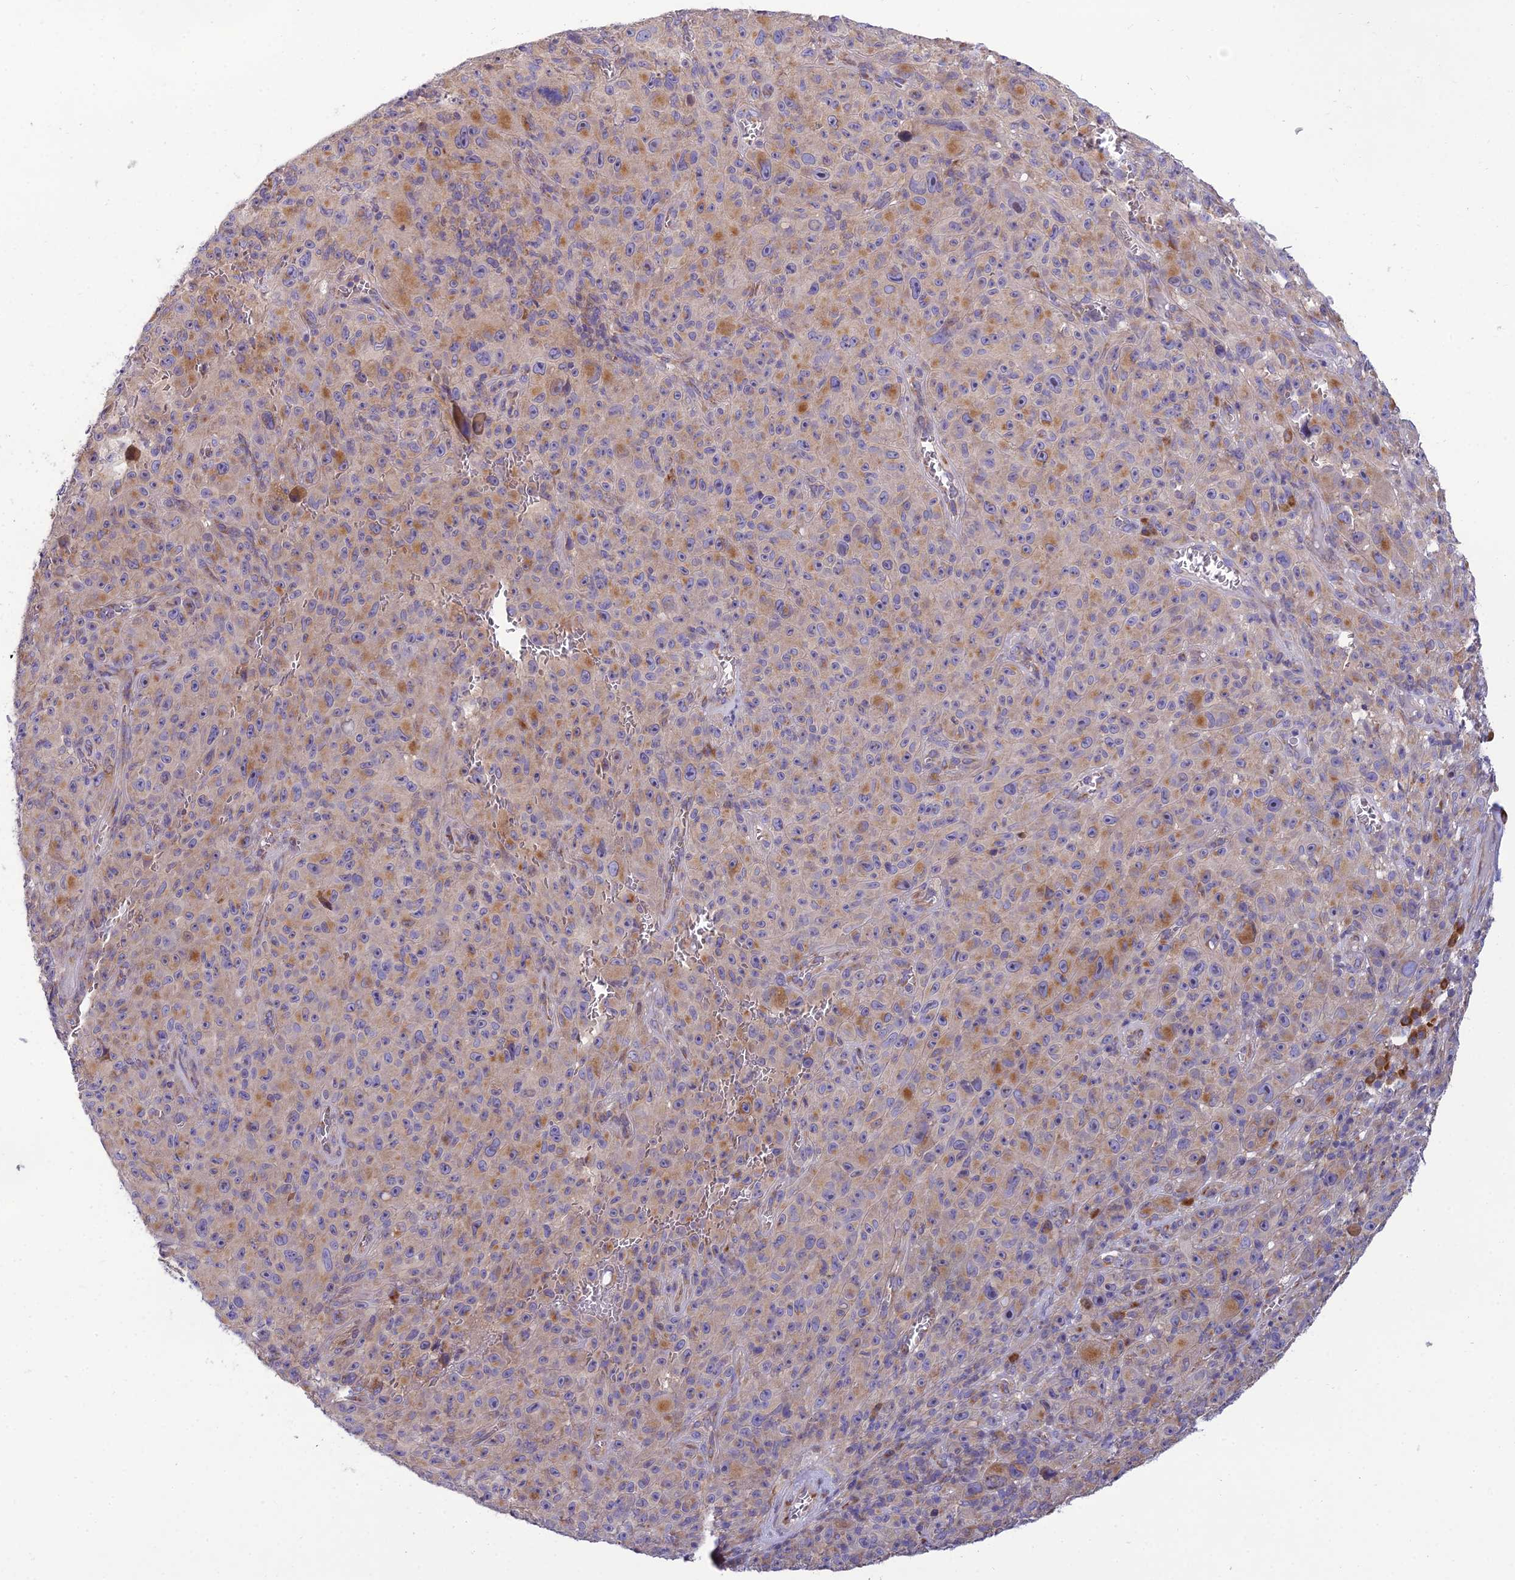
{"staining": {"intensity": "moderate", "quantity": "25%-75%", "location": "cytoplasmic/membranous"}, "tissue": "melanoma", "cell_type": "Tumor cells", "image_type": "cancer", "snomed": [{"axis": "morphology", "description": "Malignant melanoma, NOS"}, {"axis": "topography", "description": "Skin"}], "caption": "Protein expression by immunohistochemistry displays moderate cytoplasmic/membranous staining in about 25%-75% of tumor cells in melanoma. The staining is performed using DAB brown chromogen to label protein expression. The nuclei are counter-stained blue using hematoxylin.", "gene": "CLCN7", "patient": {"sex": "female", "age": 82}}